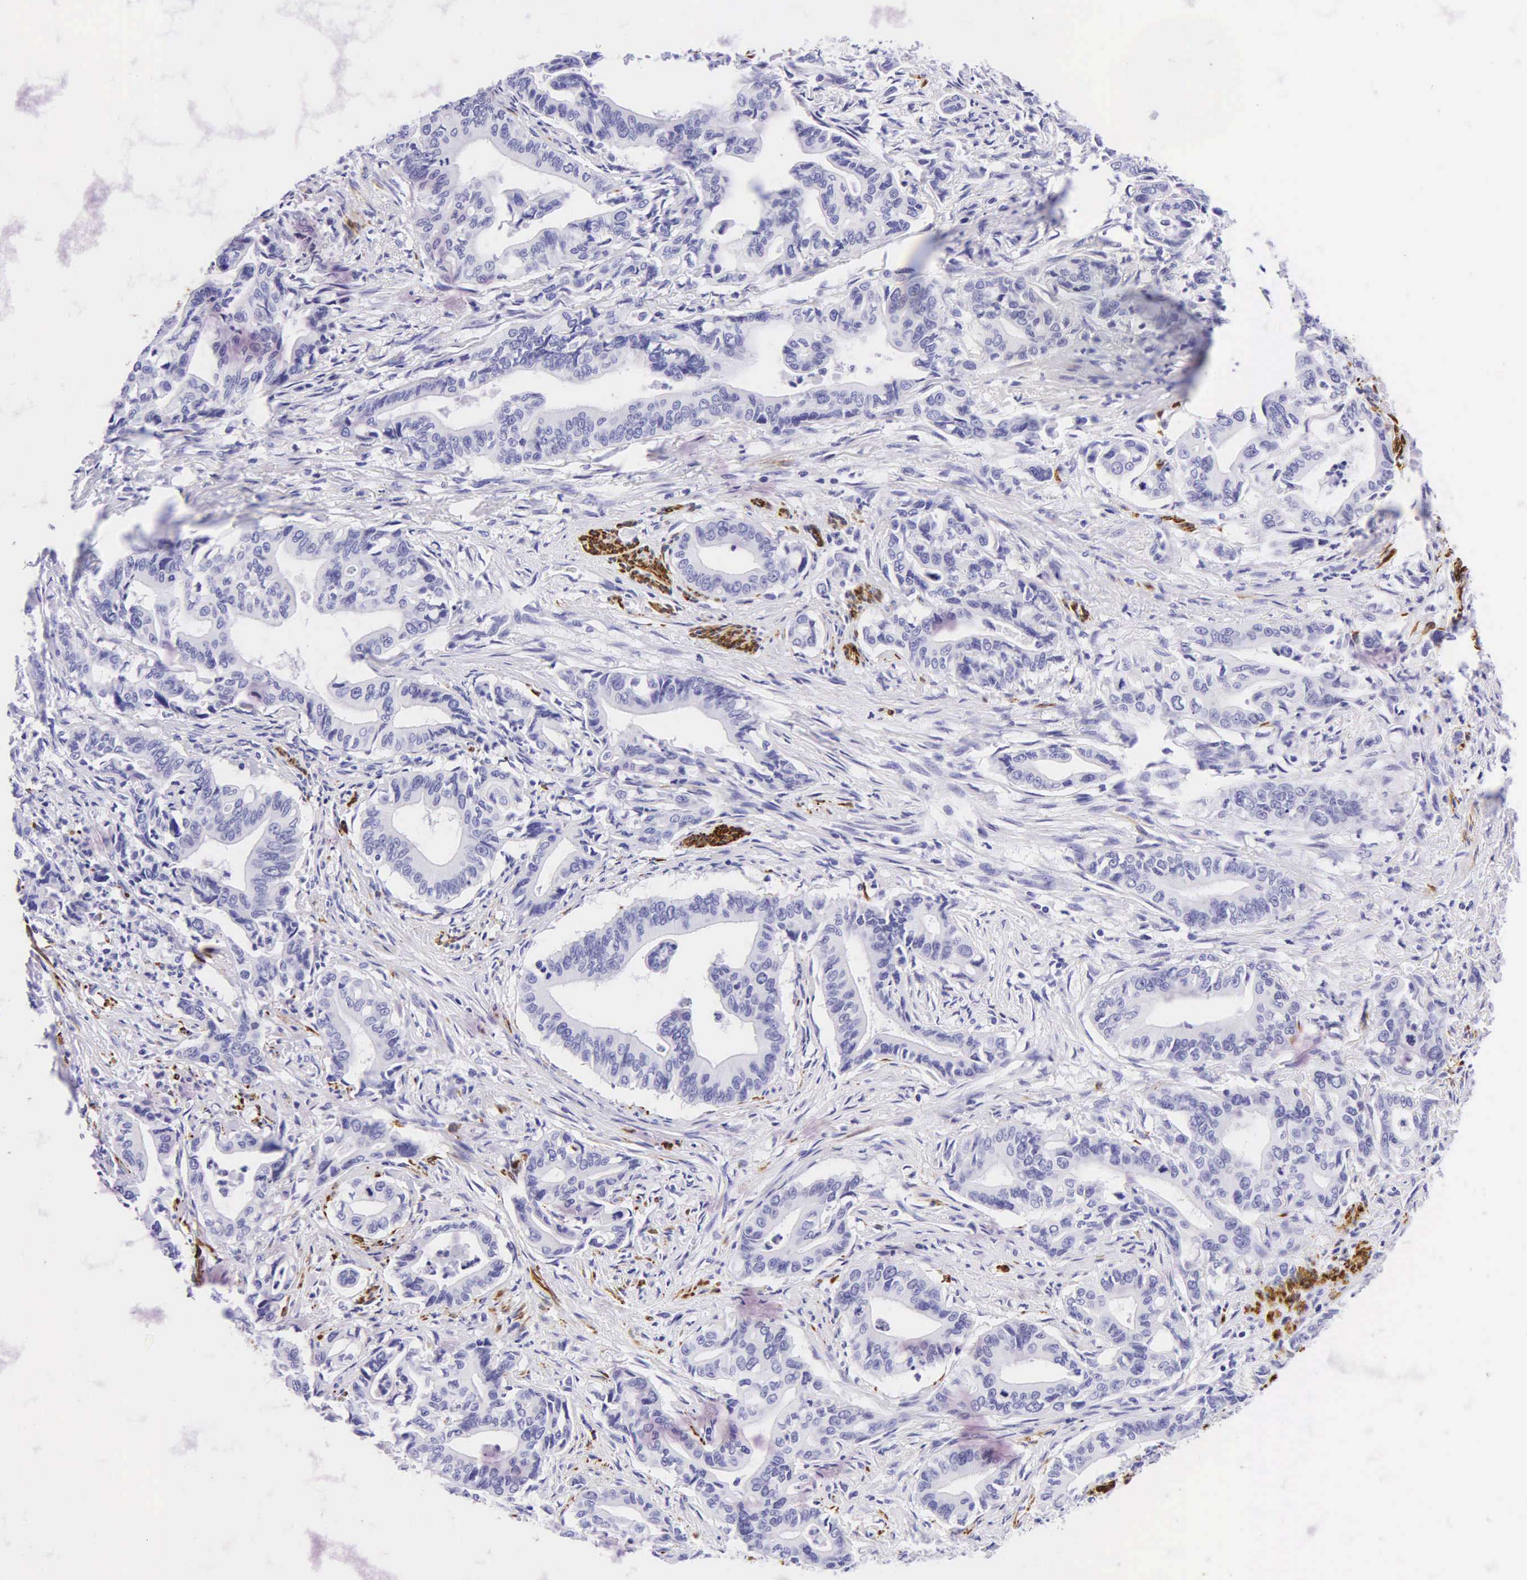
{"staining": {"intensity": "negative", "quantity": "none", "location": "none"}, "tissue": "stomach cancer", "cell_type": "Tumor cells", "image_type": "cancer", "snomed": [{"axis": "morphology", "description": "Adenocarcinoma, NOS"}, {"axis": "topography", "description": "Stomach"}], "caption": "Micrograph shows no protein positivity in tumor cells of stomach adenocarcinoma tissue.", "gene": "DES", "patient": {"sex": "female", "age": 76}}